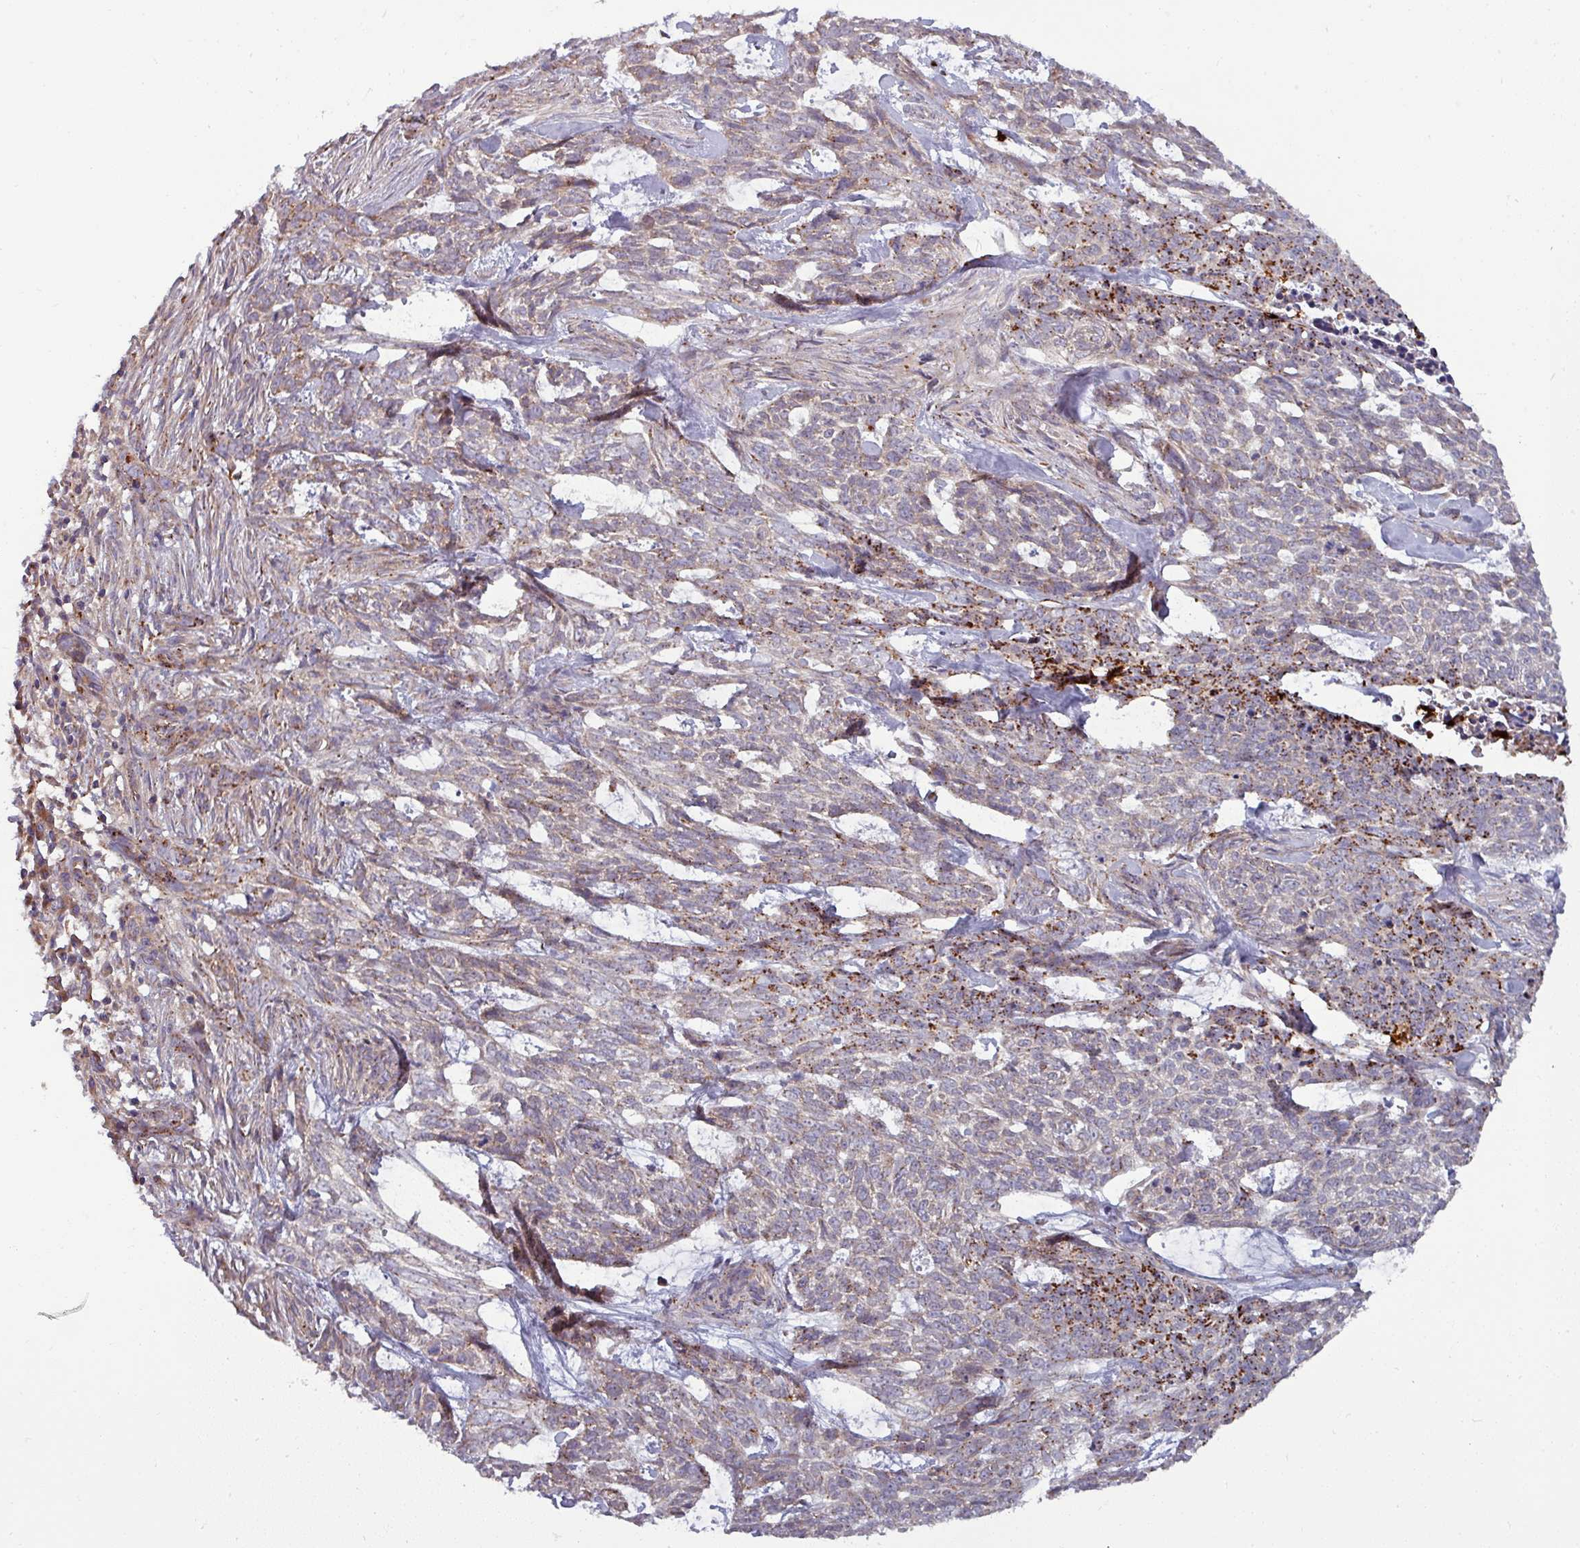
{"staining": {"intensity": "strong", "quantity": "<25%", "location": "cytoplasmic/membranous"}, "tissue": "skin cancer", "cell_type": "Tumor cells", "image_type": "cancer", "snomed": [{"axis": "morphology", "description": "Basal cell carcinoma"}, {"axis": "topography", "description": "Skin"}], "caption": "Skin cancer stained for a protein (brown) demonstrates strong cytoplasmic/membranous positive positivity in approximately <25% of tumor cells.", "gene": "PLIN2", "patient": {"sex": "female", "age": 93}}